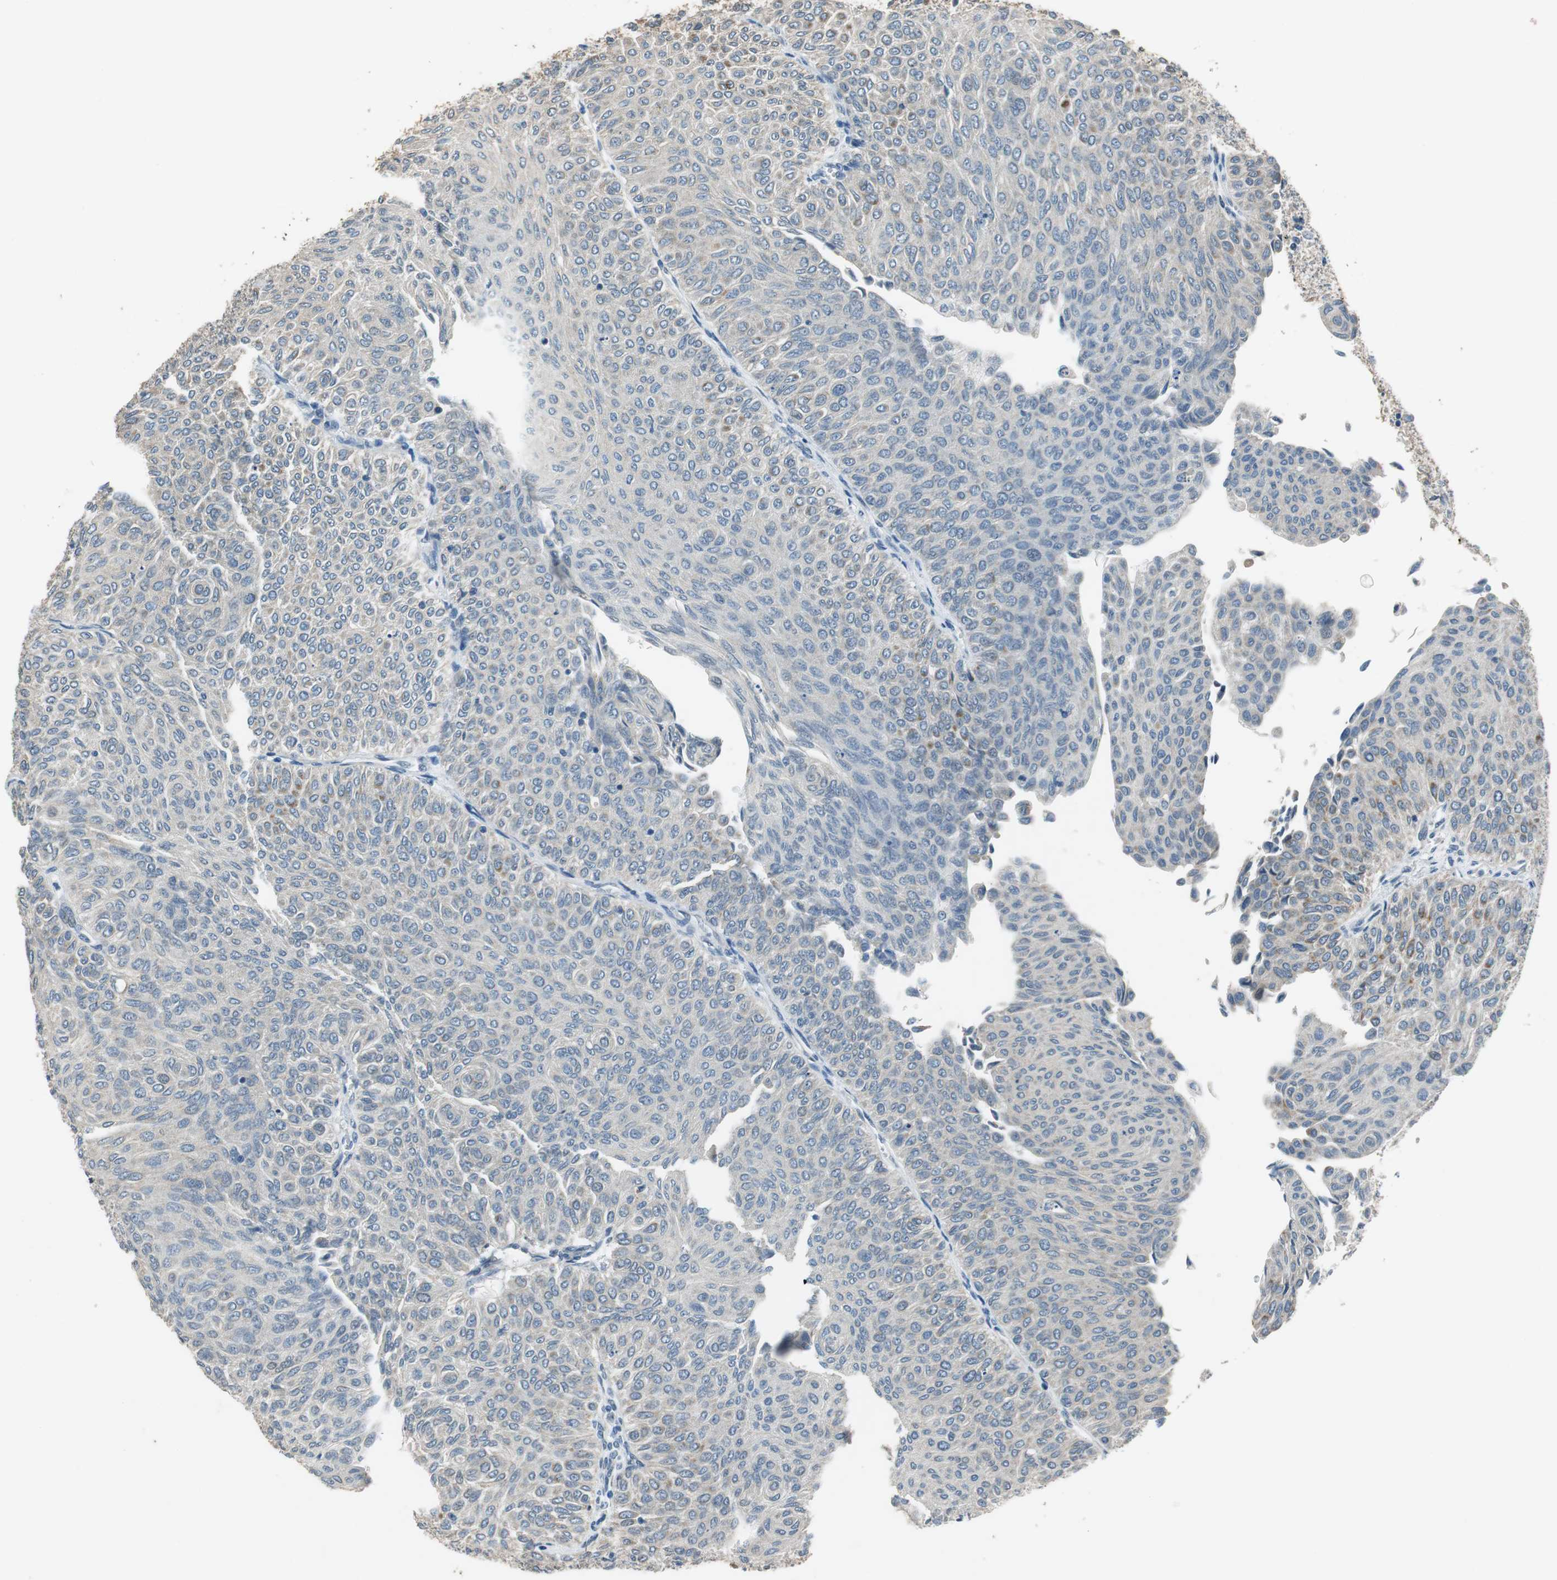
{"staining": {"intensity": "moderate", "quantity": "<25%", "location": "cytoplasmic/membranous"}, "tissue": "urothelial cancer", "cell_type": "Tumor cells", "image_type": "cancer", "snomed": [{"axis": "morphology", "description": "Urothelial carcinoma, Low grade"}, {"axis": "topography", "description": "Urinary bladder"}], "caption": "Immunohistochemistry staining of urothelial carcinoma (low-grade), which reveals low levels of moderate cytoplasmic/membranous positivity in approximately <25% of tumor cells indicating moderate cytoplasmic/membranous protein positivity. The staining was performed using DAB (3,3'-diaminobenzidine) (brown) for protein detection and nuclei were counterstained in hematoxylin (blue).", "gene": "ALDH4A1", "patient": {"sex": "male", "age": 78}}